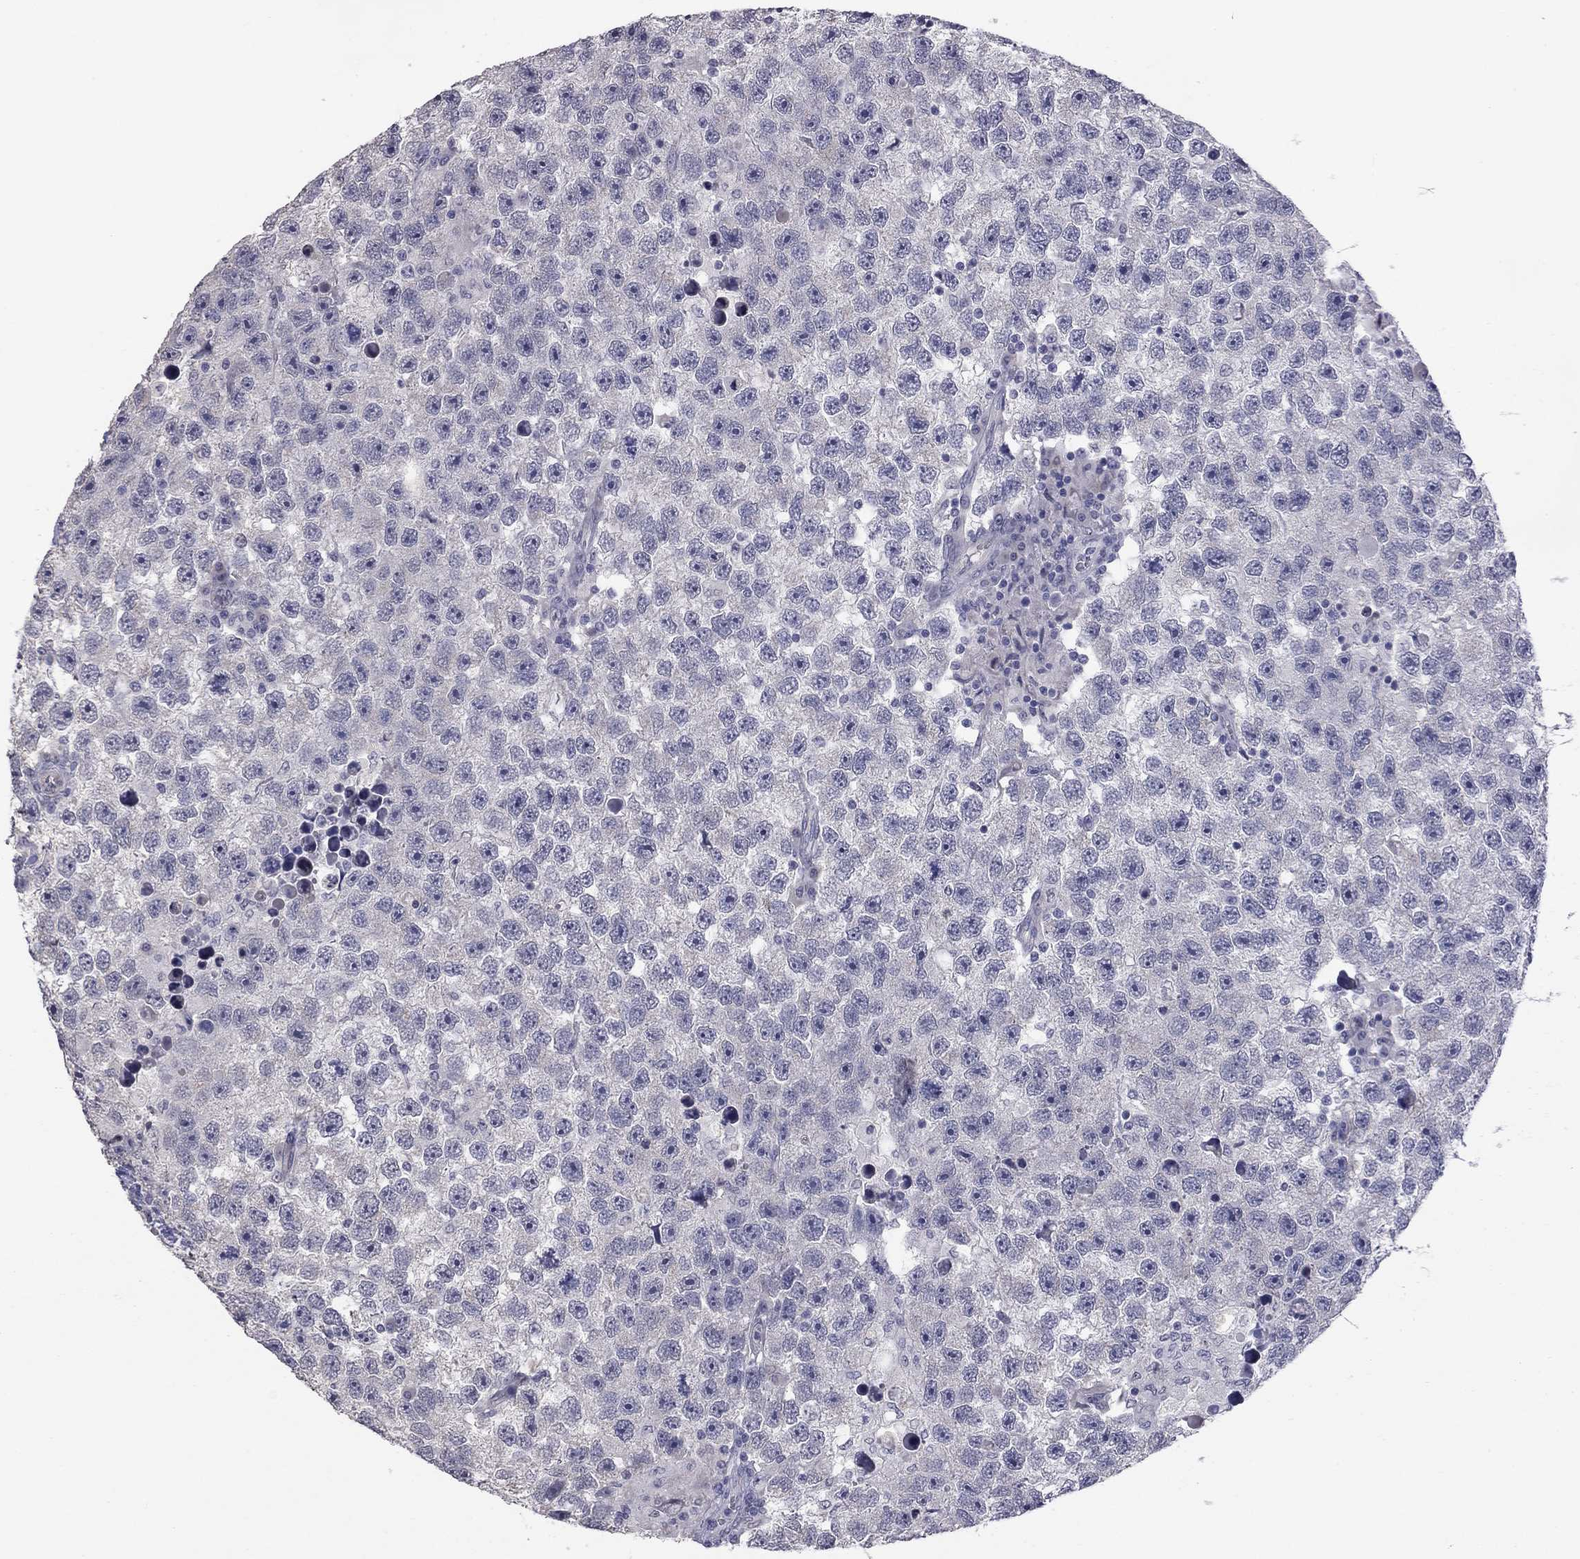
{"staining": {"intensity": "negative", "quantity": "none", "location": "none"}, "tissue": "testis cancer", "cell_type": "Tumor cells", "image_type": "cancer", "snomed": [{"axis": "morphology", "description": "Seminoma, NOS"}, {"axis": "topography", "description": "Testis"}], "caption": "A high-resolution photomicrograph shows IHC staining of testis cancer (seminoma), which demonstrates no significant staining in tumor cells. (Stains: DAB immunohistochemistry with hematoxylin counter stain, Microscopy: brightfield microscopy at high magnification).", "gene": "PRRT2", "patient": {"sex": "male", "age": 26}}